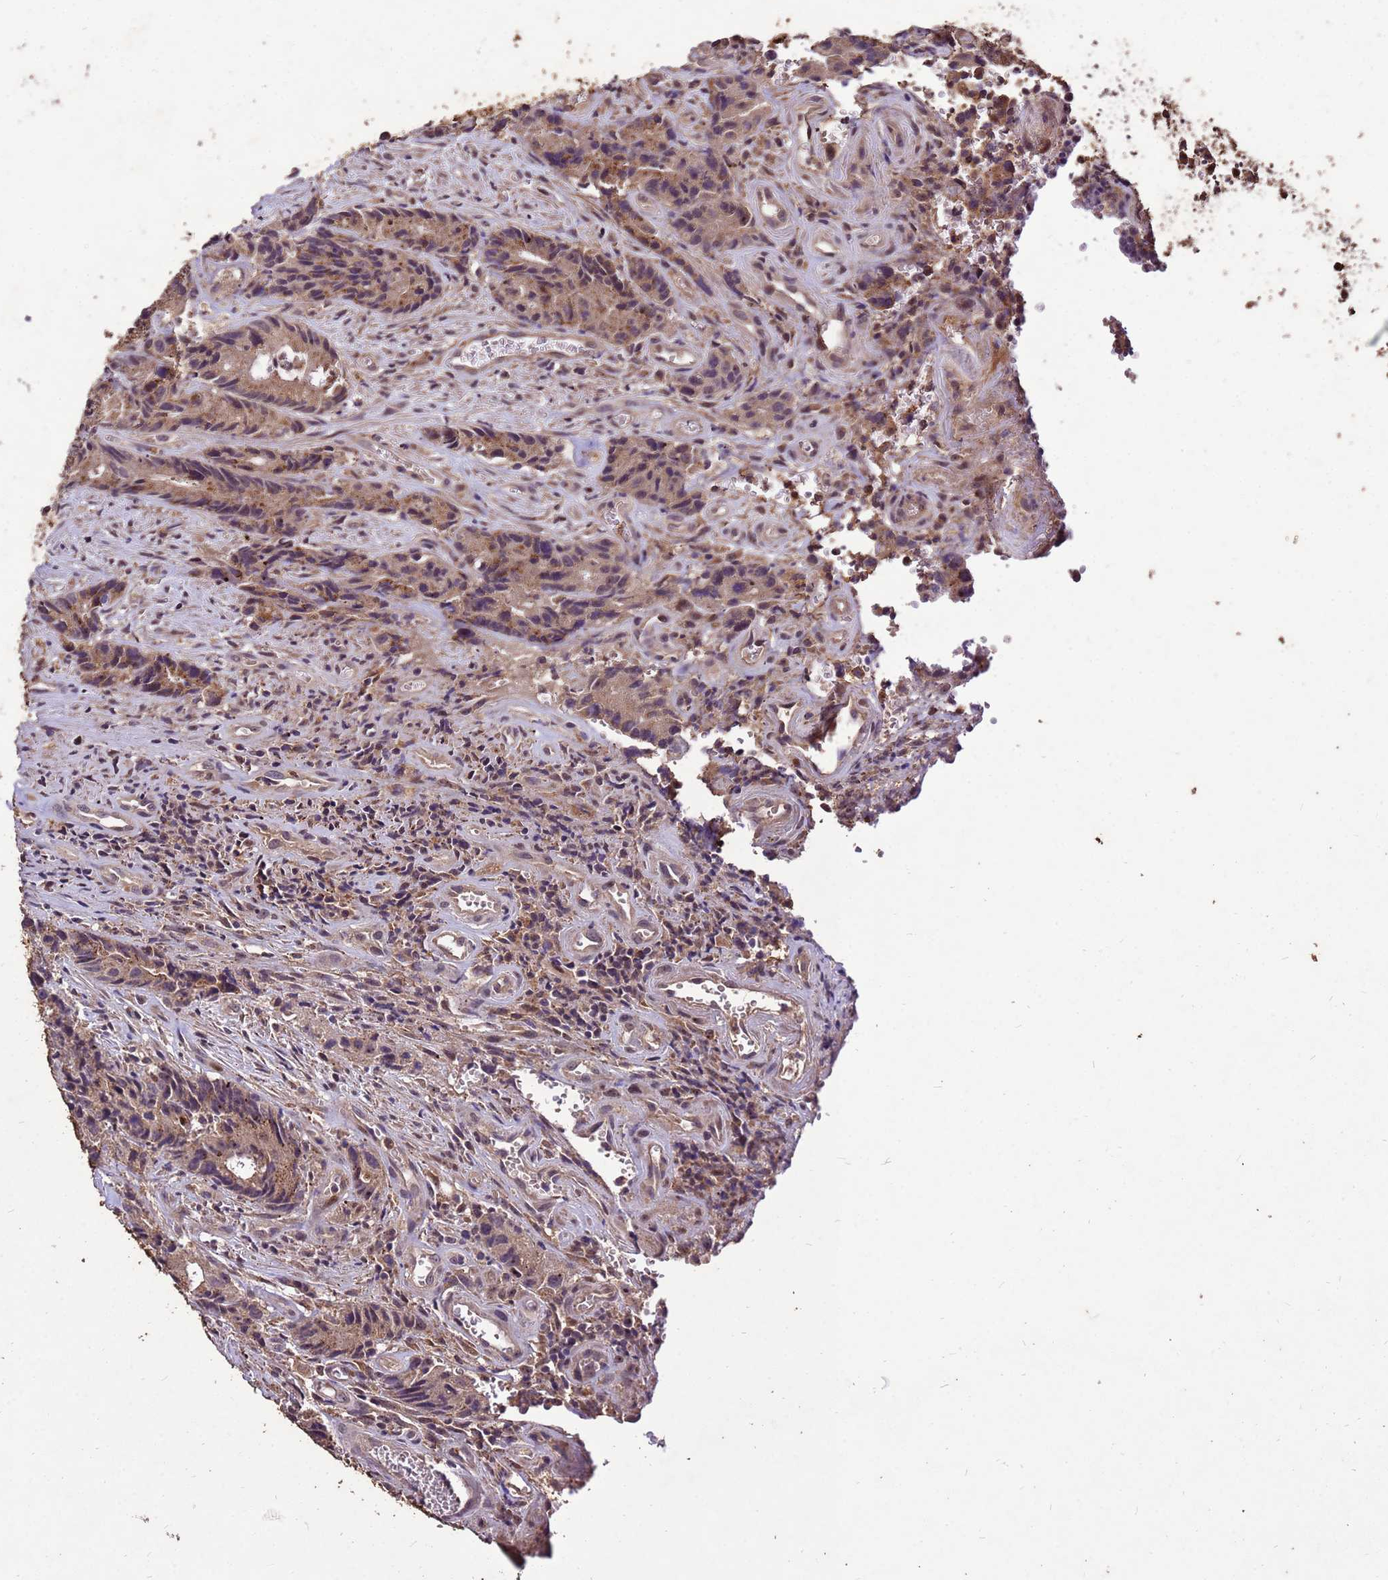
{"staining": {"intensity": "moderate", "quantity": ">75%", "location": "cytoplasmic/membranous"}, "tissue": "colorectal cancer", "cell_type": "Tumor cells", "image_type": "cancer", "snomed": [{"axis": "morphology", "description": "Adenocarcinoma, NOS"}, {"axis": "topography", "description": "Colon"}], "caption": "This photomicrograph demonstrates colorectal cancer stained with immunohistochemistry (IHC) to label a protein in brown. The cytoplasmic/membranous of tumor cells show moderate positivity for the protein. Nuclei are counter-stained blue.", "gene": "TOR4A", "patient": {"sex": "female", "age": 57}}